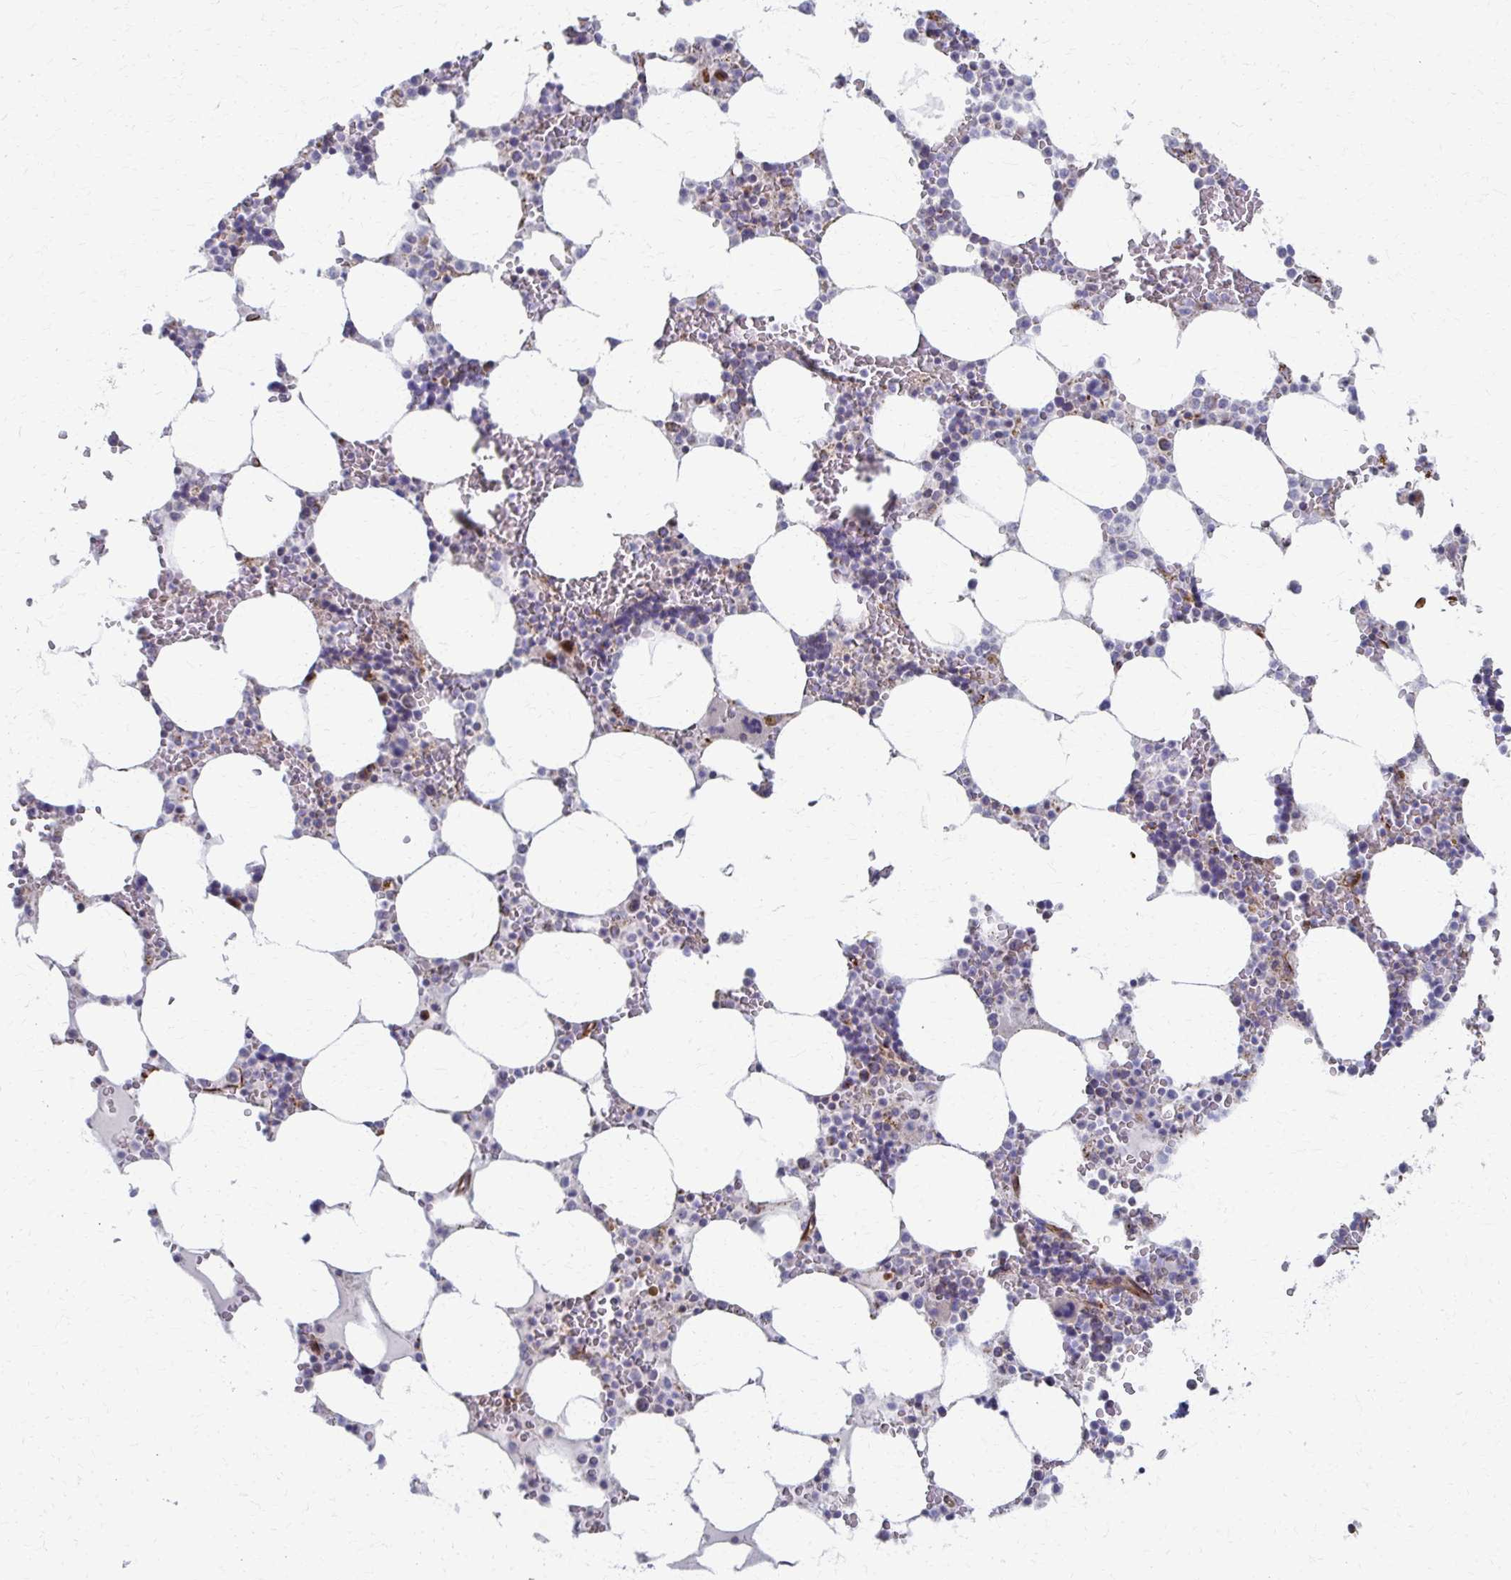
{"staining": {"intensity": "moderate", "quantity": "<25%", "location": "cytoplasmic/membranous"}, "tissue": "bone marrow", "cell_type": "Hematopoietic cells", "image_type": "normal", "snomed": [{"axis": "morphology", "description": "Normal tissue, NOS"}, {"axis": "topography", "description": "Bone marrow"}], "caption": "Bone marrow stained with IHC demonstrates moderate cytoplasmic/membranous positivity in about <25% of hematopoietic cells.", "gene": "FAHD1", "patient": {"sex": "male", "age": 64}}